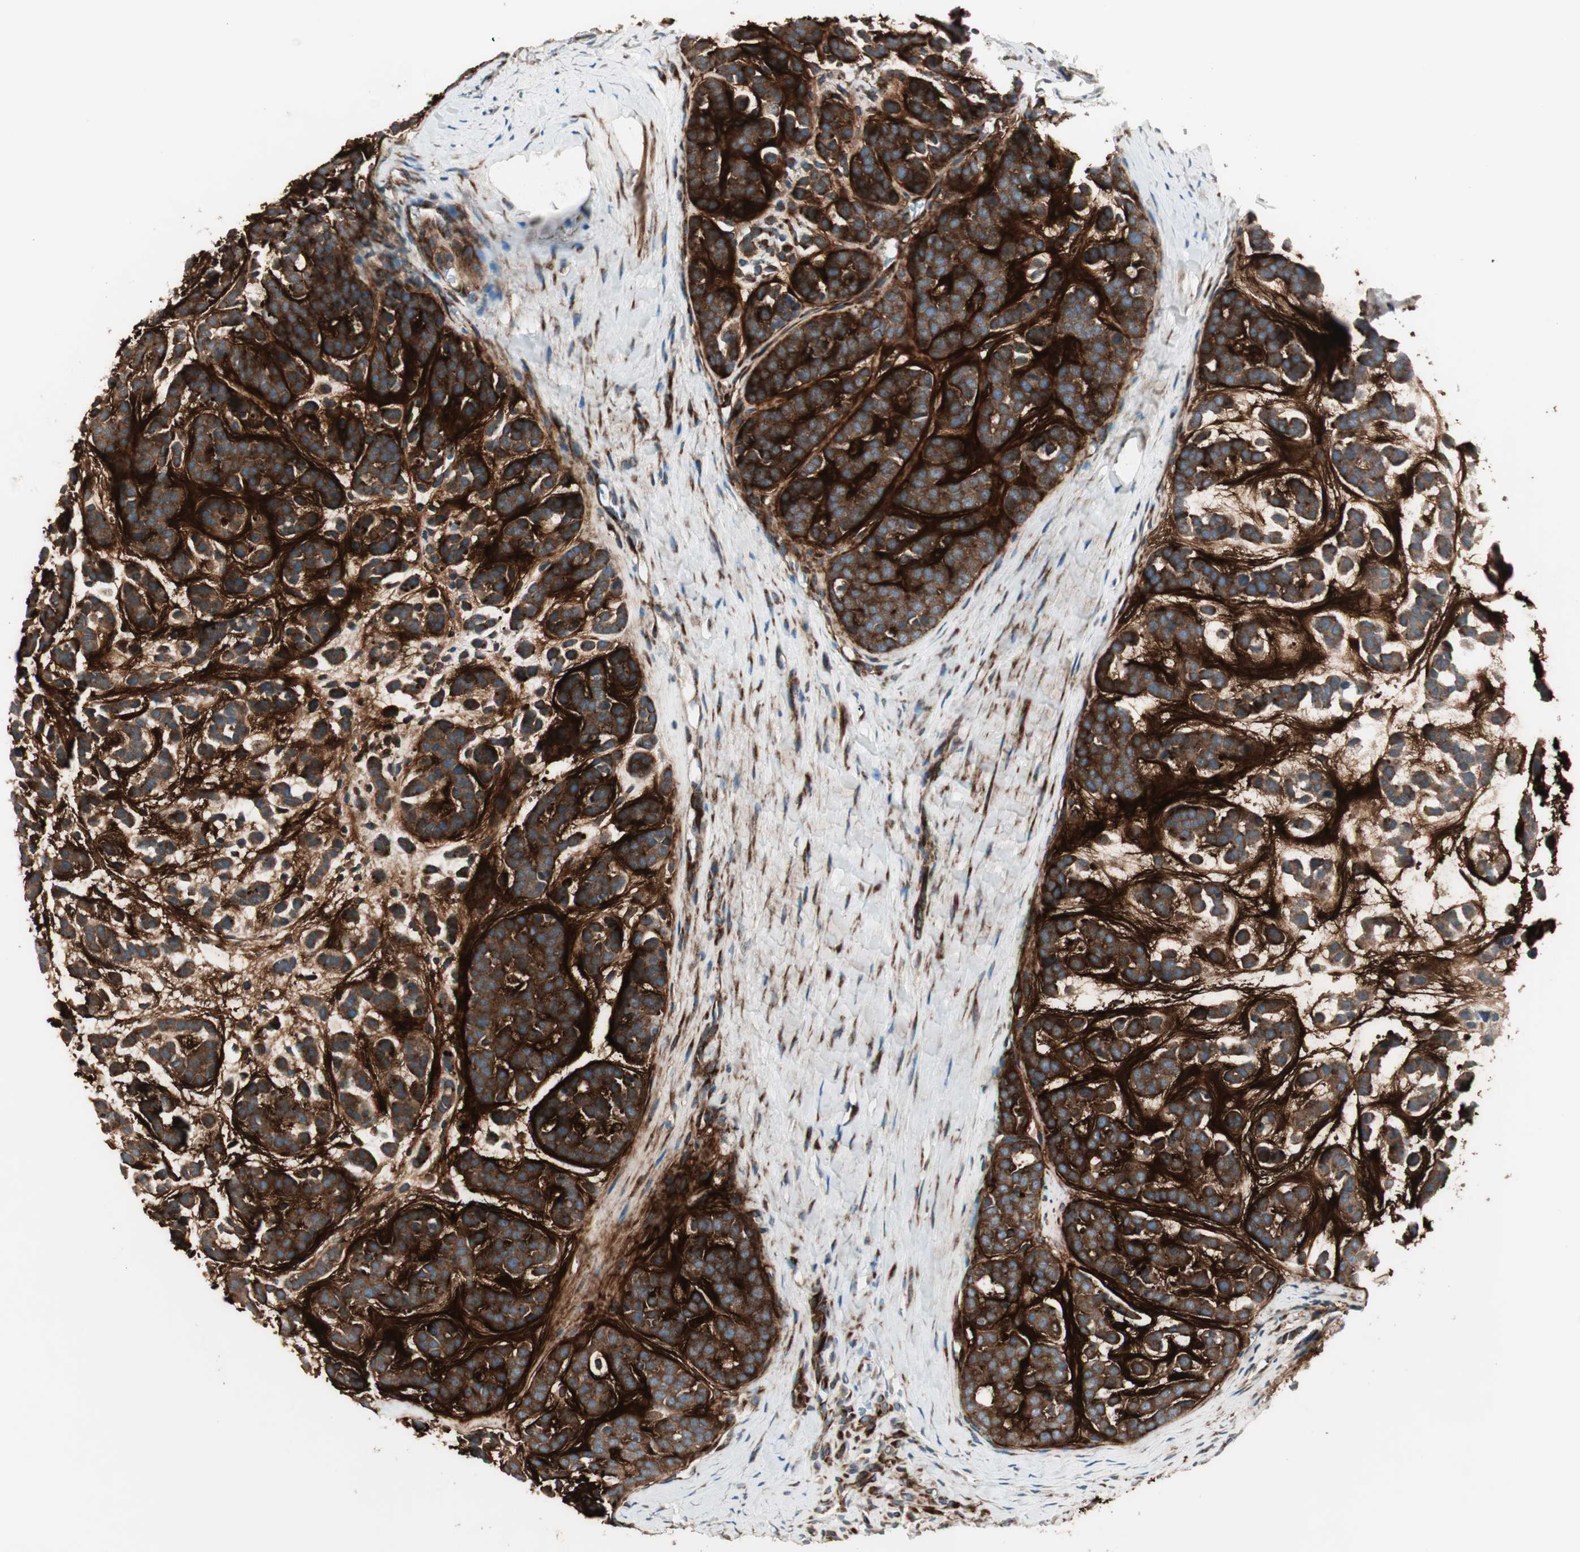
{"staining": {"intensity": "strong", "quantity": ">75%", "location": "cytoplasmic/membranous"}, "tissue": "head and neck cancer", "cell_type": "Tumor cells", "image_type": "cancer", "snomed": [{"axis": "morphology", "description": "Adenocarcinoma, NOS"}, {"axis": "morphology", "description": "Adenoma, NOS"}, {"axis": "topography", "description": "Head-Neck"}], "caption": "The image shows immunohistochemical staining of head and neck cancer (adenoma). There is strong cytoplasmic/membranous staining is identified in about >75% of tumor cells.", "gene": "PPP2R5E", "patient": {"sex": "female", "age": 55}}